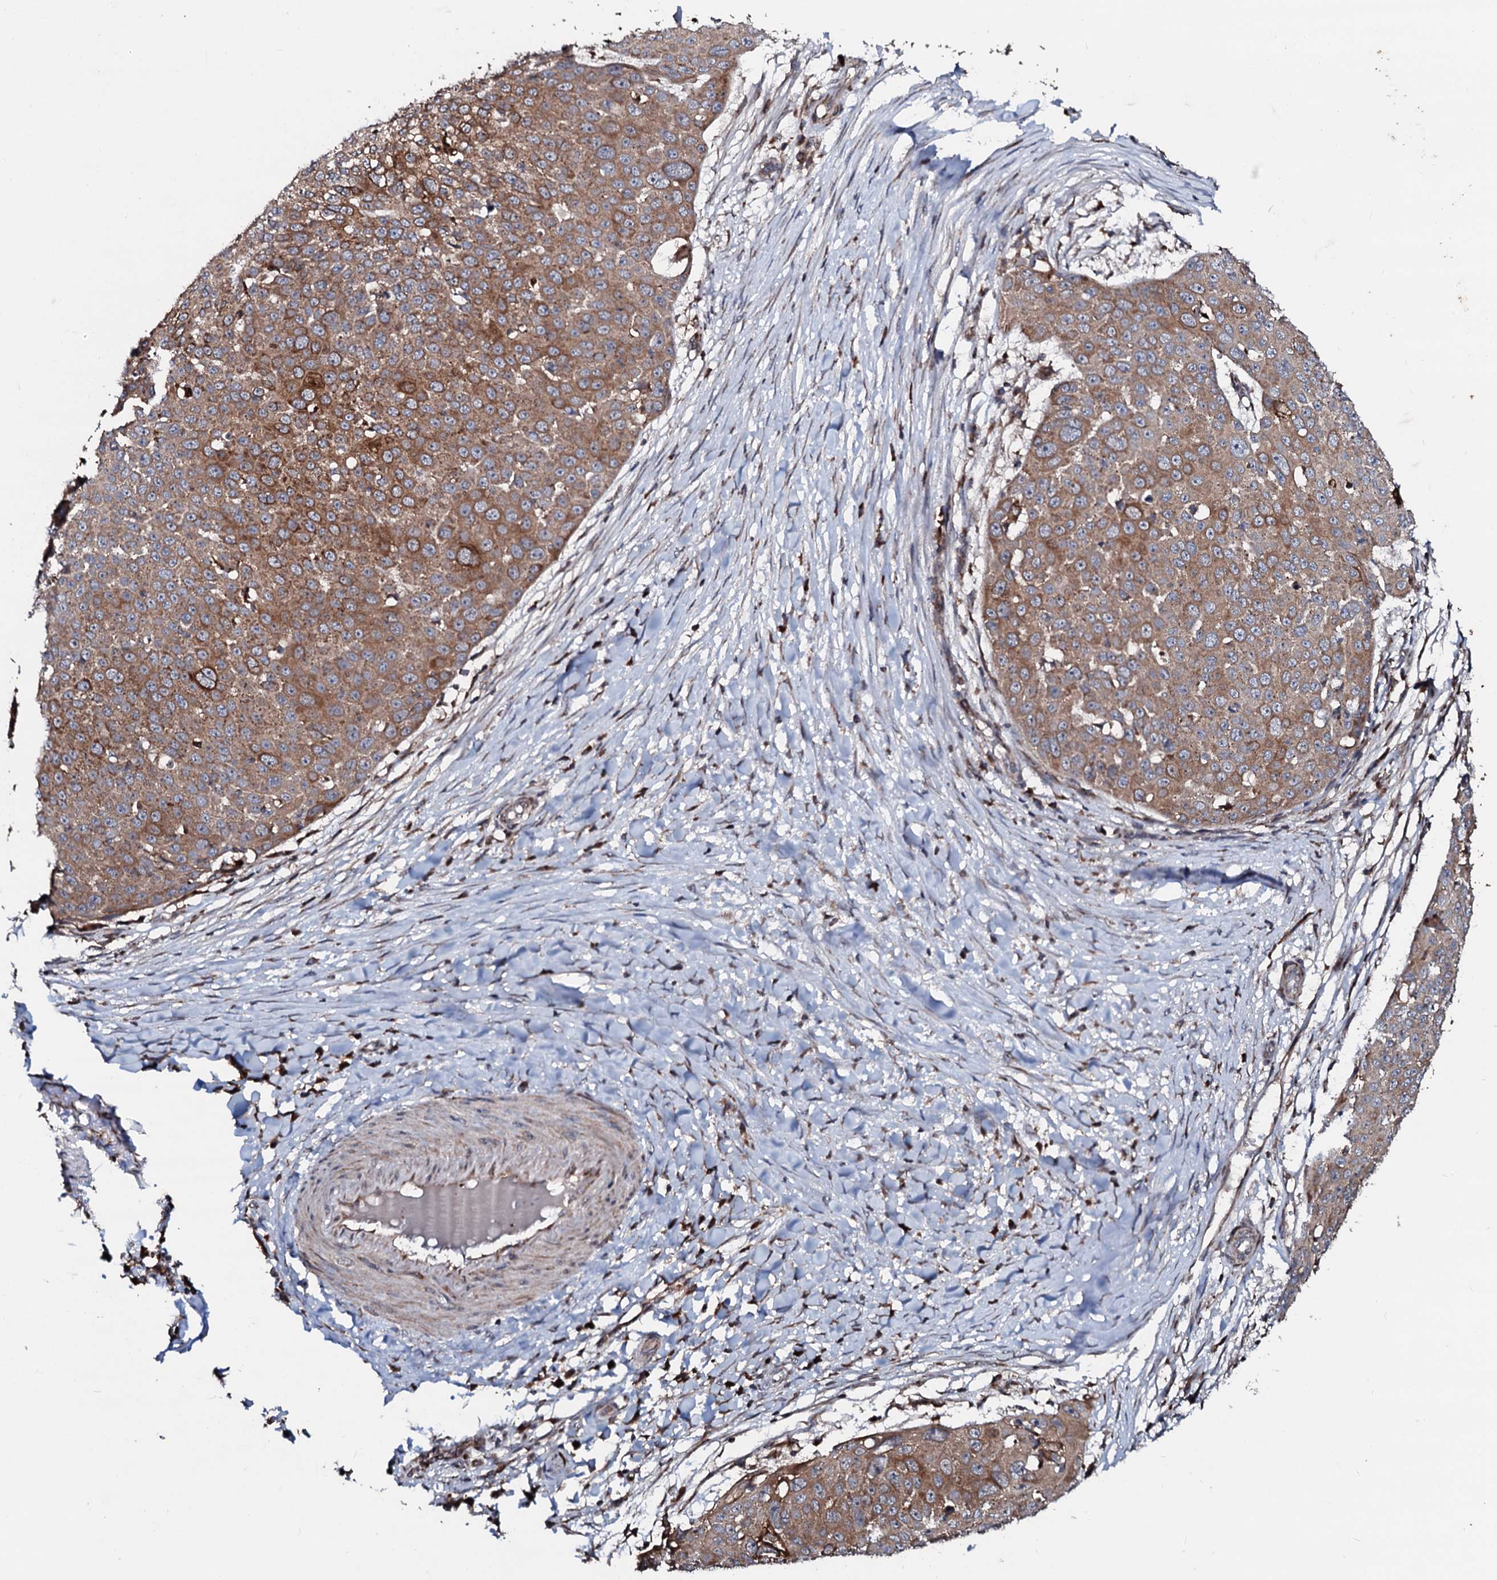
{"staining": {"intensity": "moderate", "quantity": "25%-75%", "location": "cytoplasmic/membranous"}, "tissue": "skin cancer", "cell_type": "Tumor cells", "image_type": "cancer", "snomed": [{"axis": "morphology", "description": "Squamous cell carcinoma, NOS"}, {"axis": "topography", "description": "Skin"}], "caption": "Human skin squamous cell carcinoma stained for a protein (brown) demonstrates moderate cytoplasmic/membranous positive staining in about 25%-75% of tumor cells.", "gene": "SDHAF2", "patient": {"sex": "male", "age": 71}}